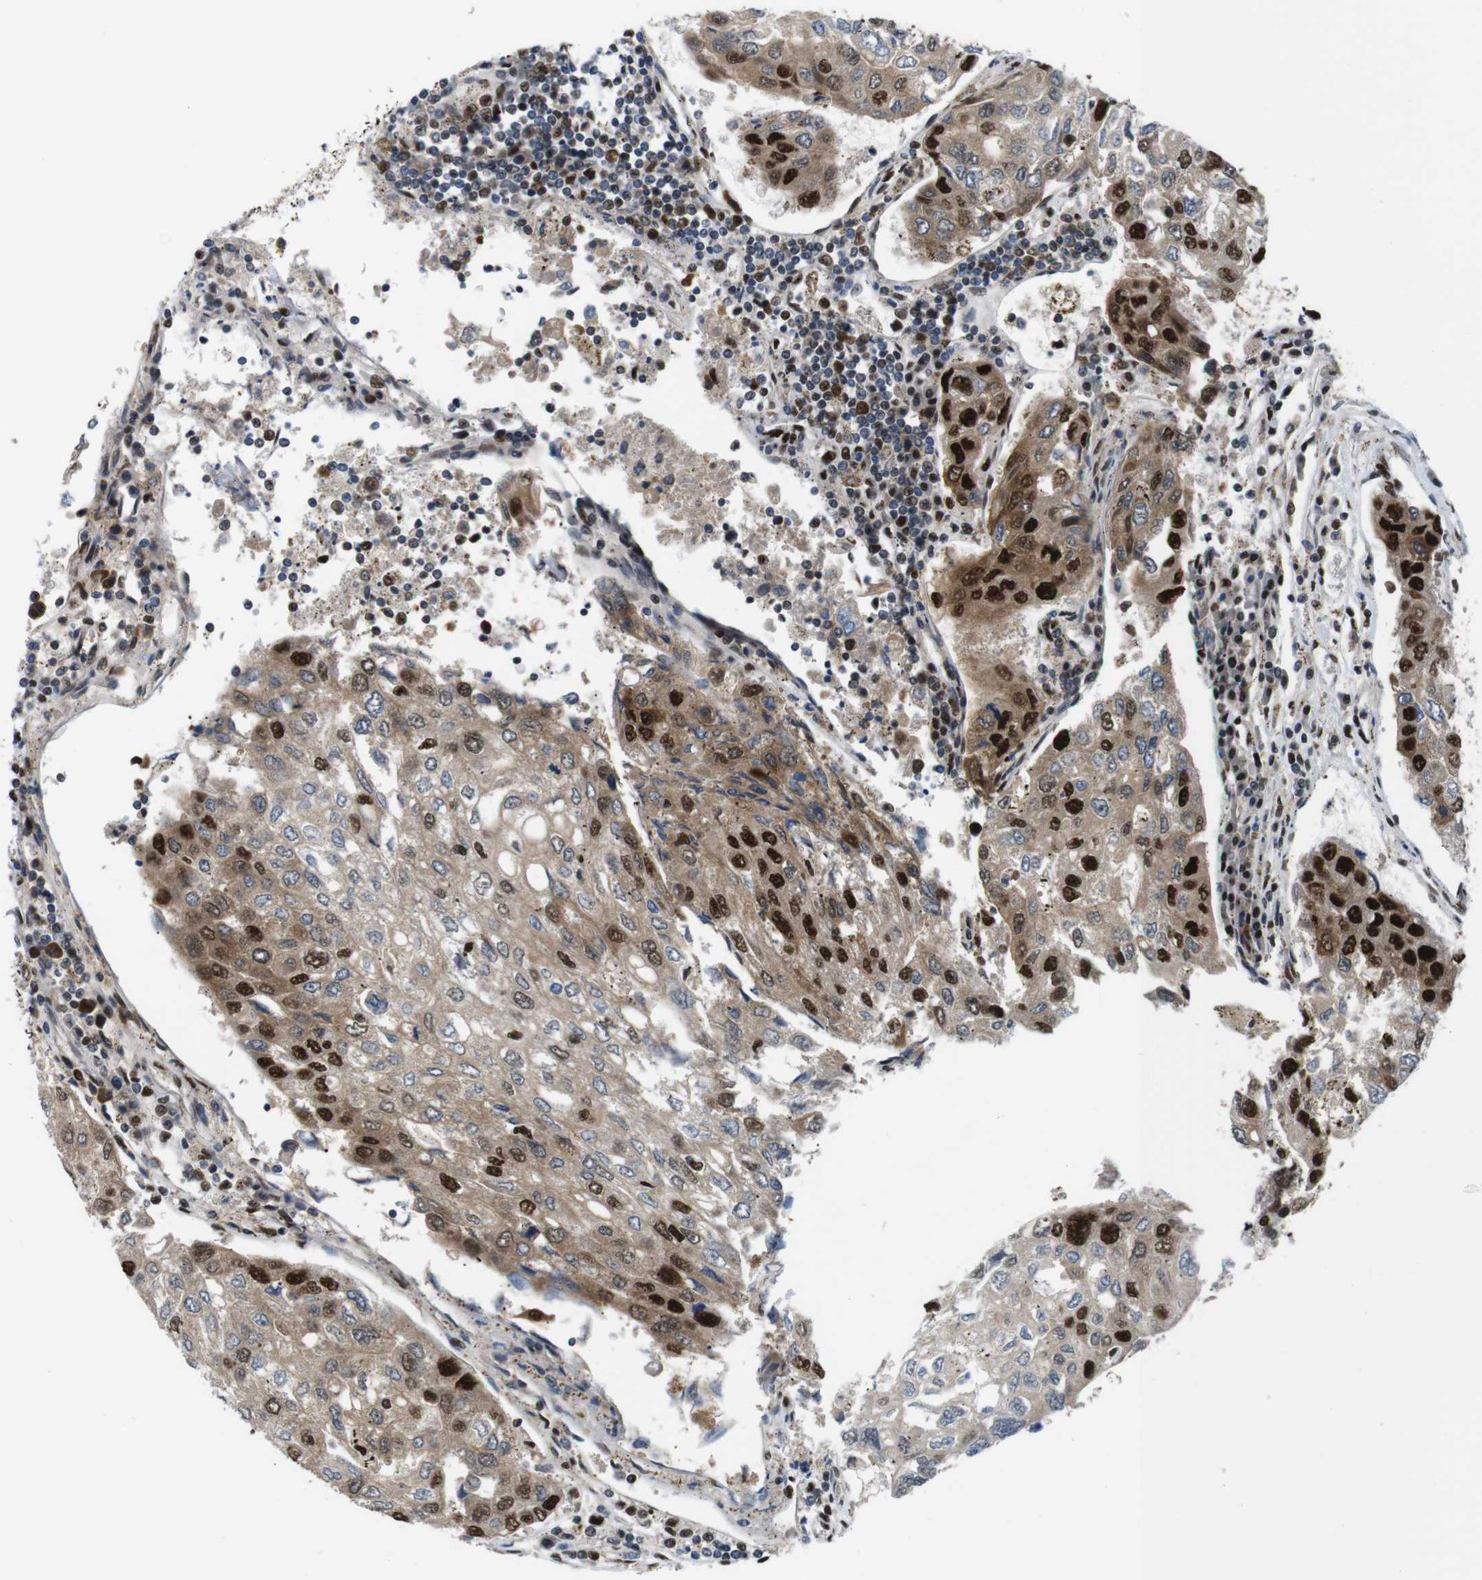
{"staining": {"intensity": "strong", "quantity": "25%-75%", "location": "nuclear"}, "tissue": "urothelial cancer", "cell_type": "Tumor cells", "image_type": "cancer", "snomed": [{"axis": "morphology", "description": "Urothelial carcinoma, High grade"}, {"axis": "topography", "description": "Lymph node"}, {"axis": "topography", "description": "Urinary bladder"}], "caption": "IHC histopathology image of neoplastic tissue: urothelial carcinoma (high-grade) stained using immunohistochemistry displays high levels of strong protein expression localized specifically in the nuclear of tumor cells, appearing as a nuclear brown color.", "gene": "PSME3", "patient": {"sex": "male", "age": 51}}